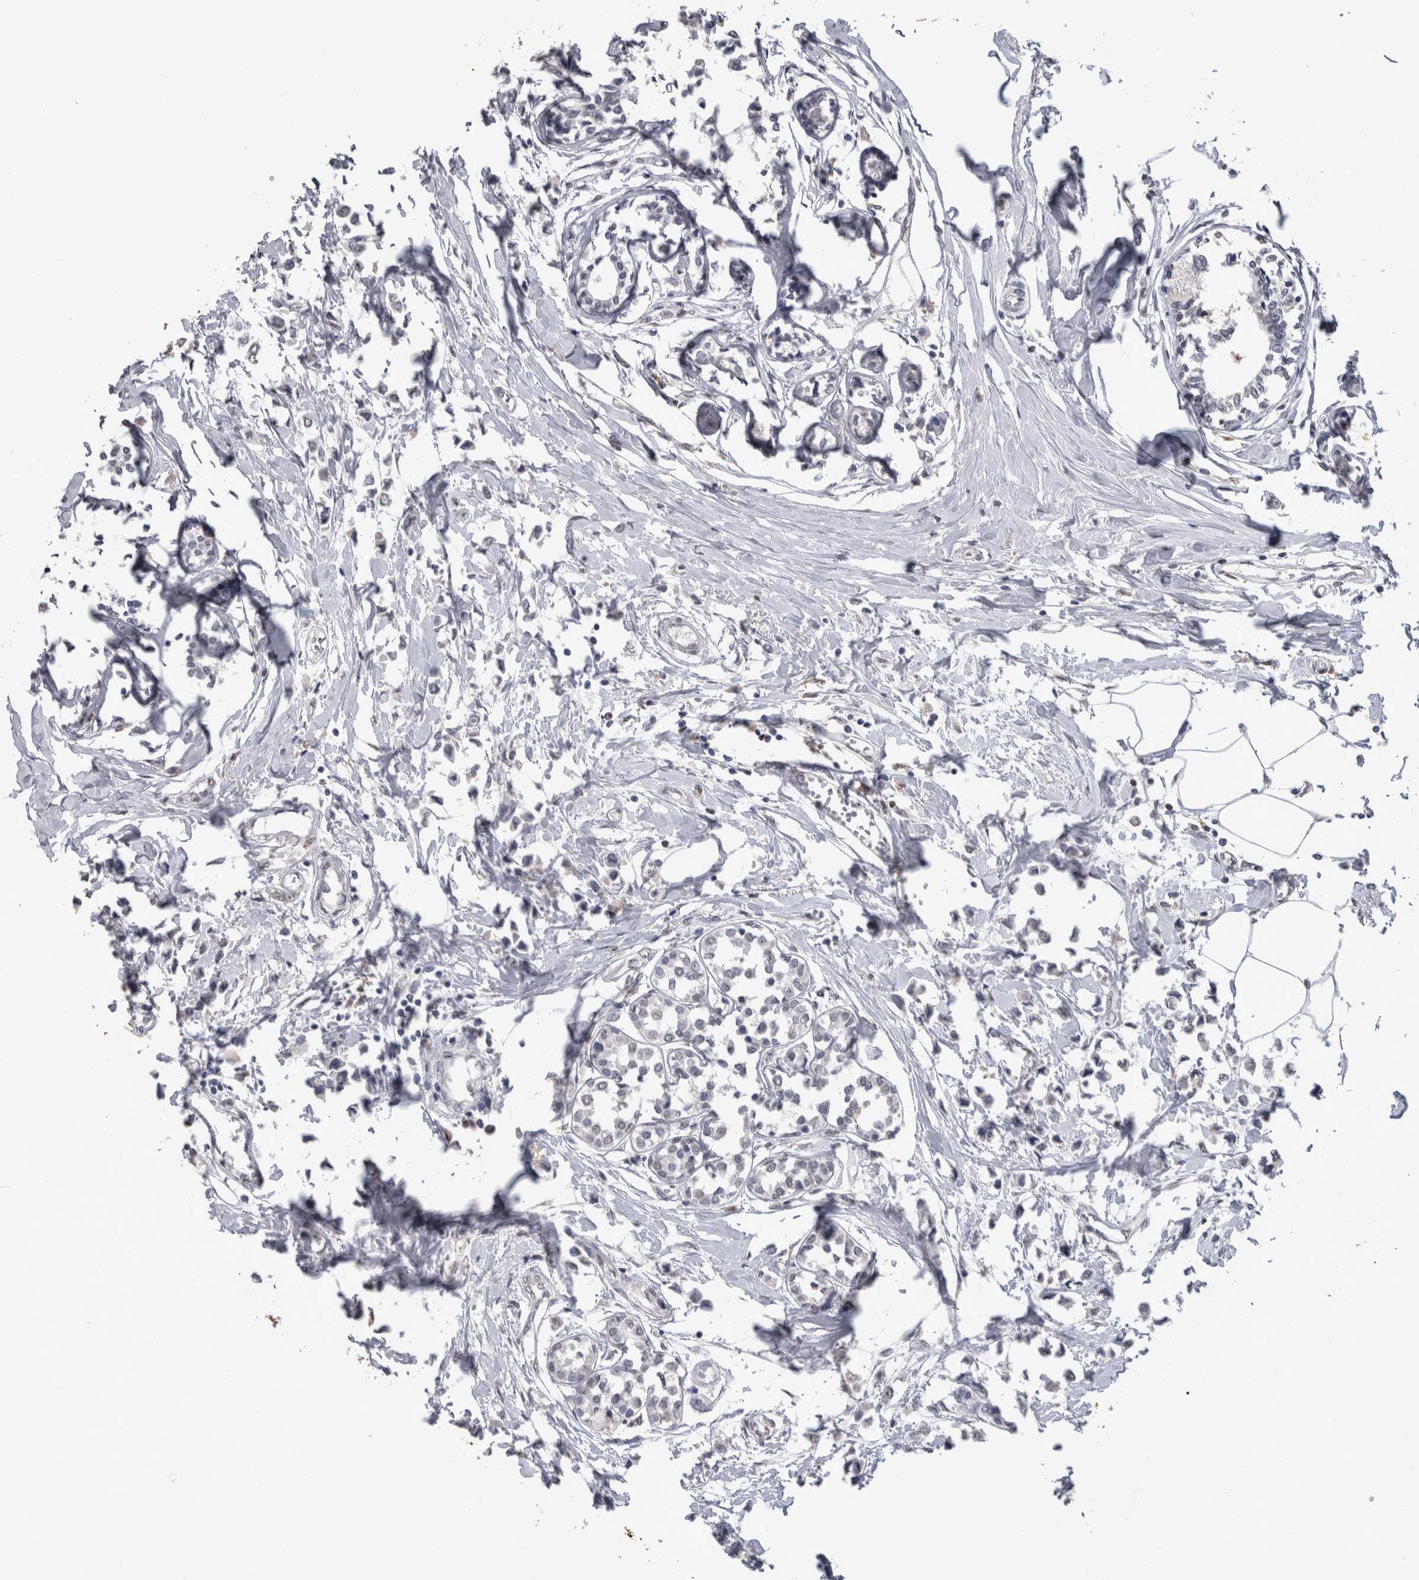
{"staining": {"intensity": "negative", "quantity": "none", "location": "none"}, "tissue": "breast cancer", "cell_type": "Tumor cells", "image_type": "cancer", "snomed": [{"axis": "morphology", "description": "Lobular carcinoma"}, {"axis": "topography", "description": "Breast"}], "caption": "Breast lobular carcinoma was stained to show a protein in brown. There is no significant staining in tumor cells.", "gene": "PAX5", "patient": {"sex": "female", "age": 51}}